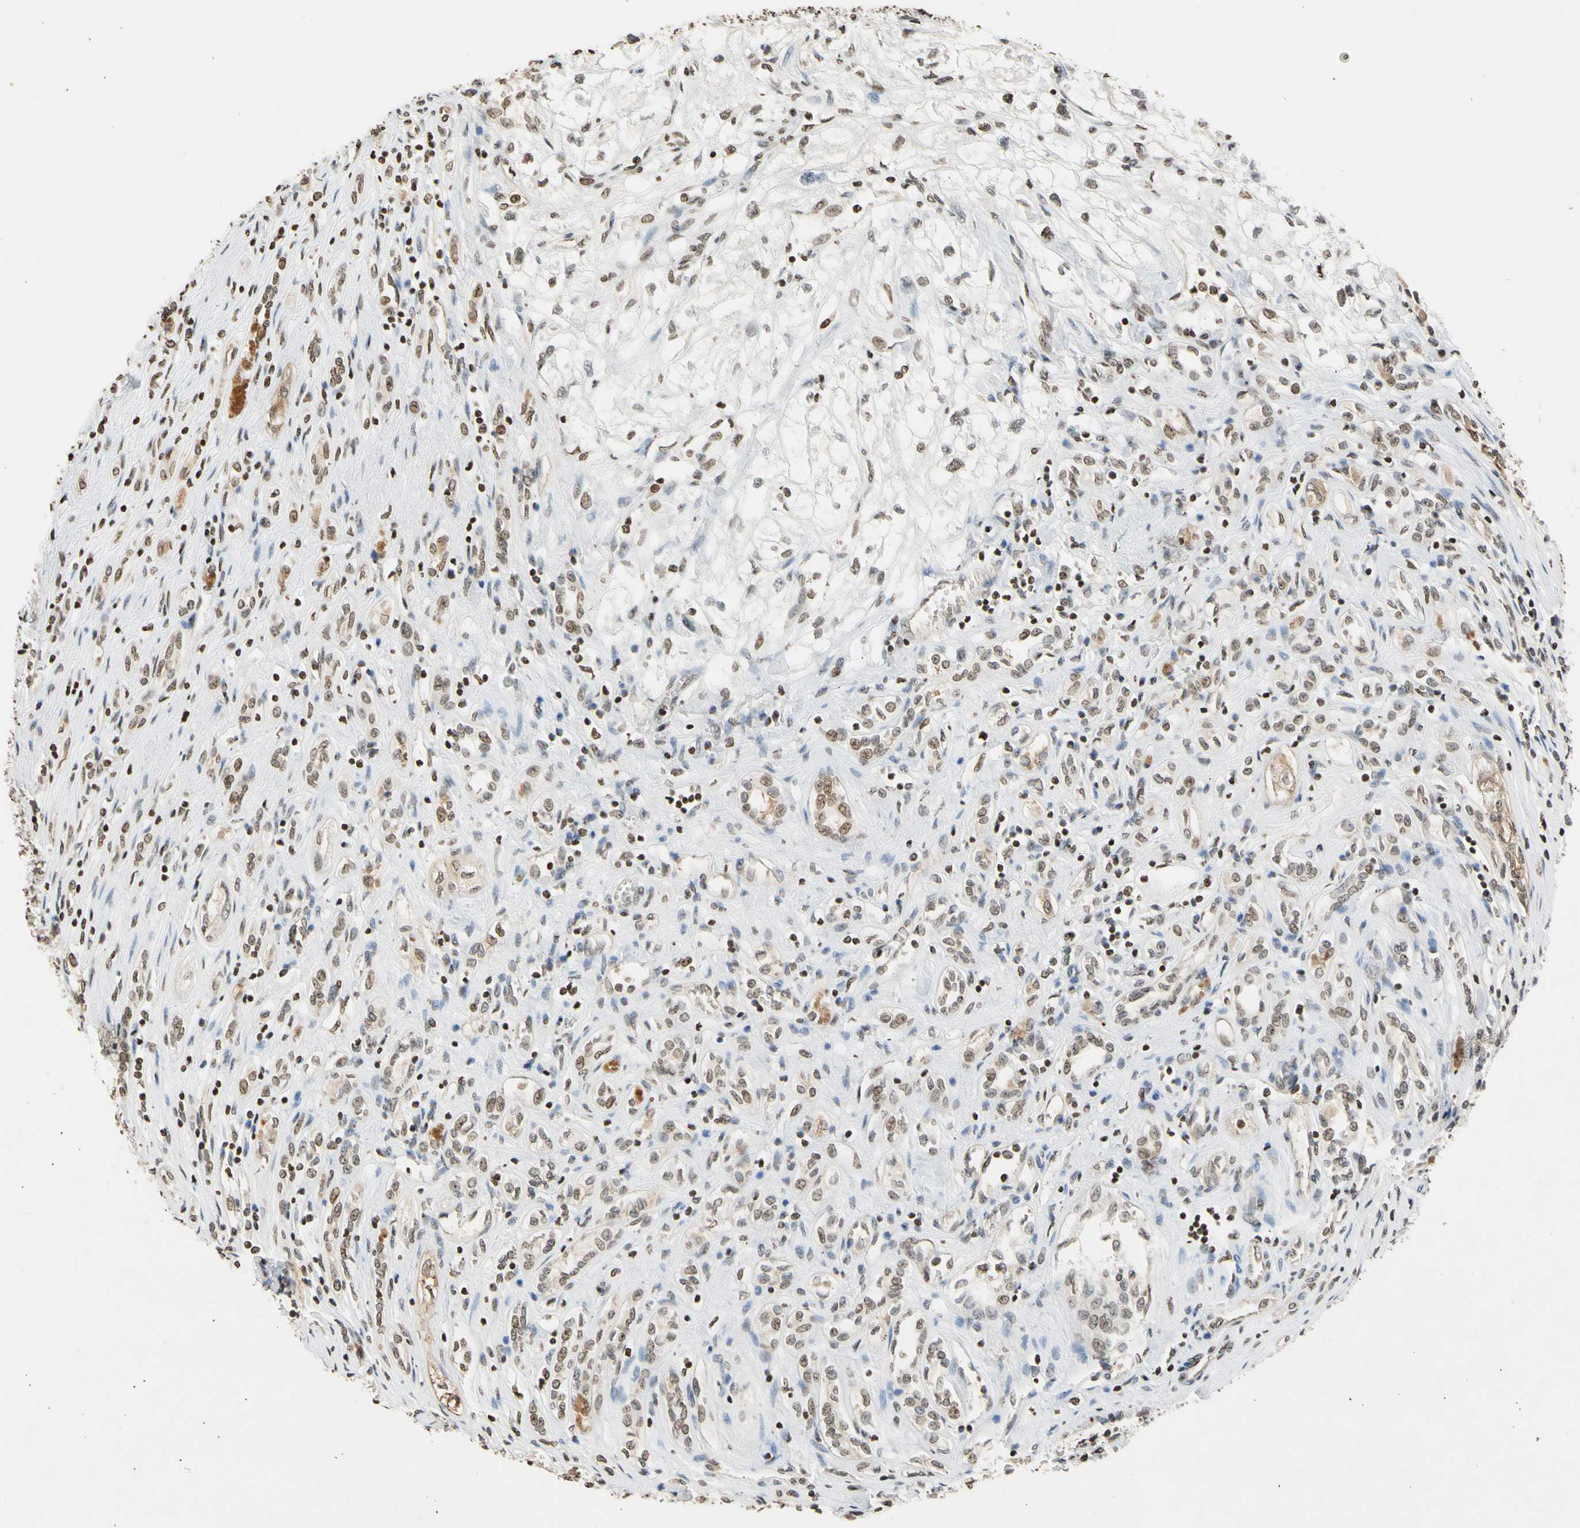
{"staining": {"intensity": "weak", "quantity": "25%-75%", "location": "cytoplasmic/membranous,nuclear"}, "tissue": "renal cancer", "cell_type": "Tumor cells", "image_type": "cancer", "snomed": [{"axis": "morphology", "description": "Adenocarcinoma, NOS"}, {"axis": "topography", "description": "Kidney"}], "caption": "Renal cancer (adenocarcinoma) stained with a protein marker demonstrates weak staining in tumor cells.", "gene": "GPX4", "patient": {"sex": "female", "age": 70}}